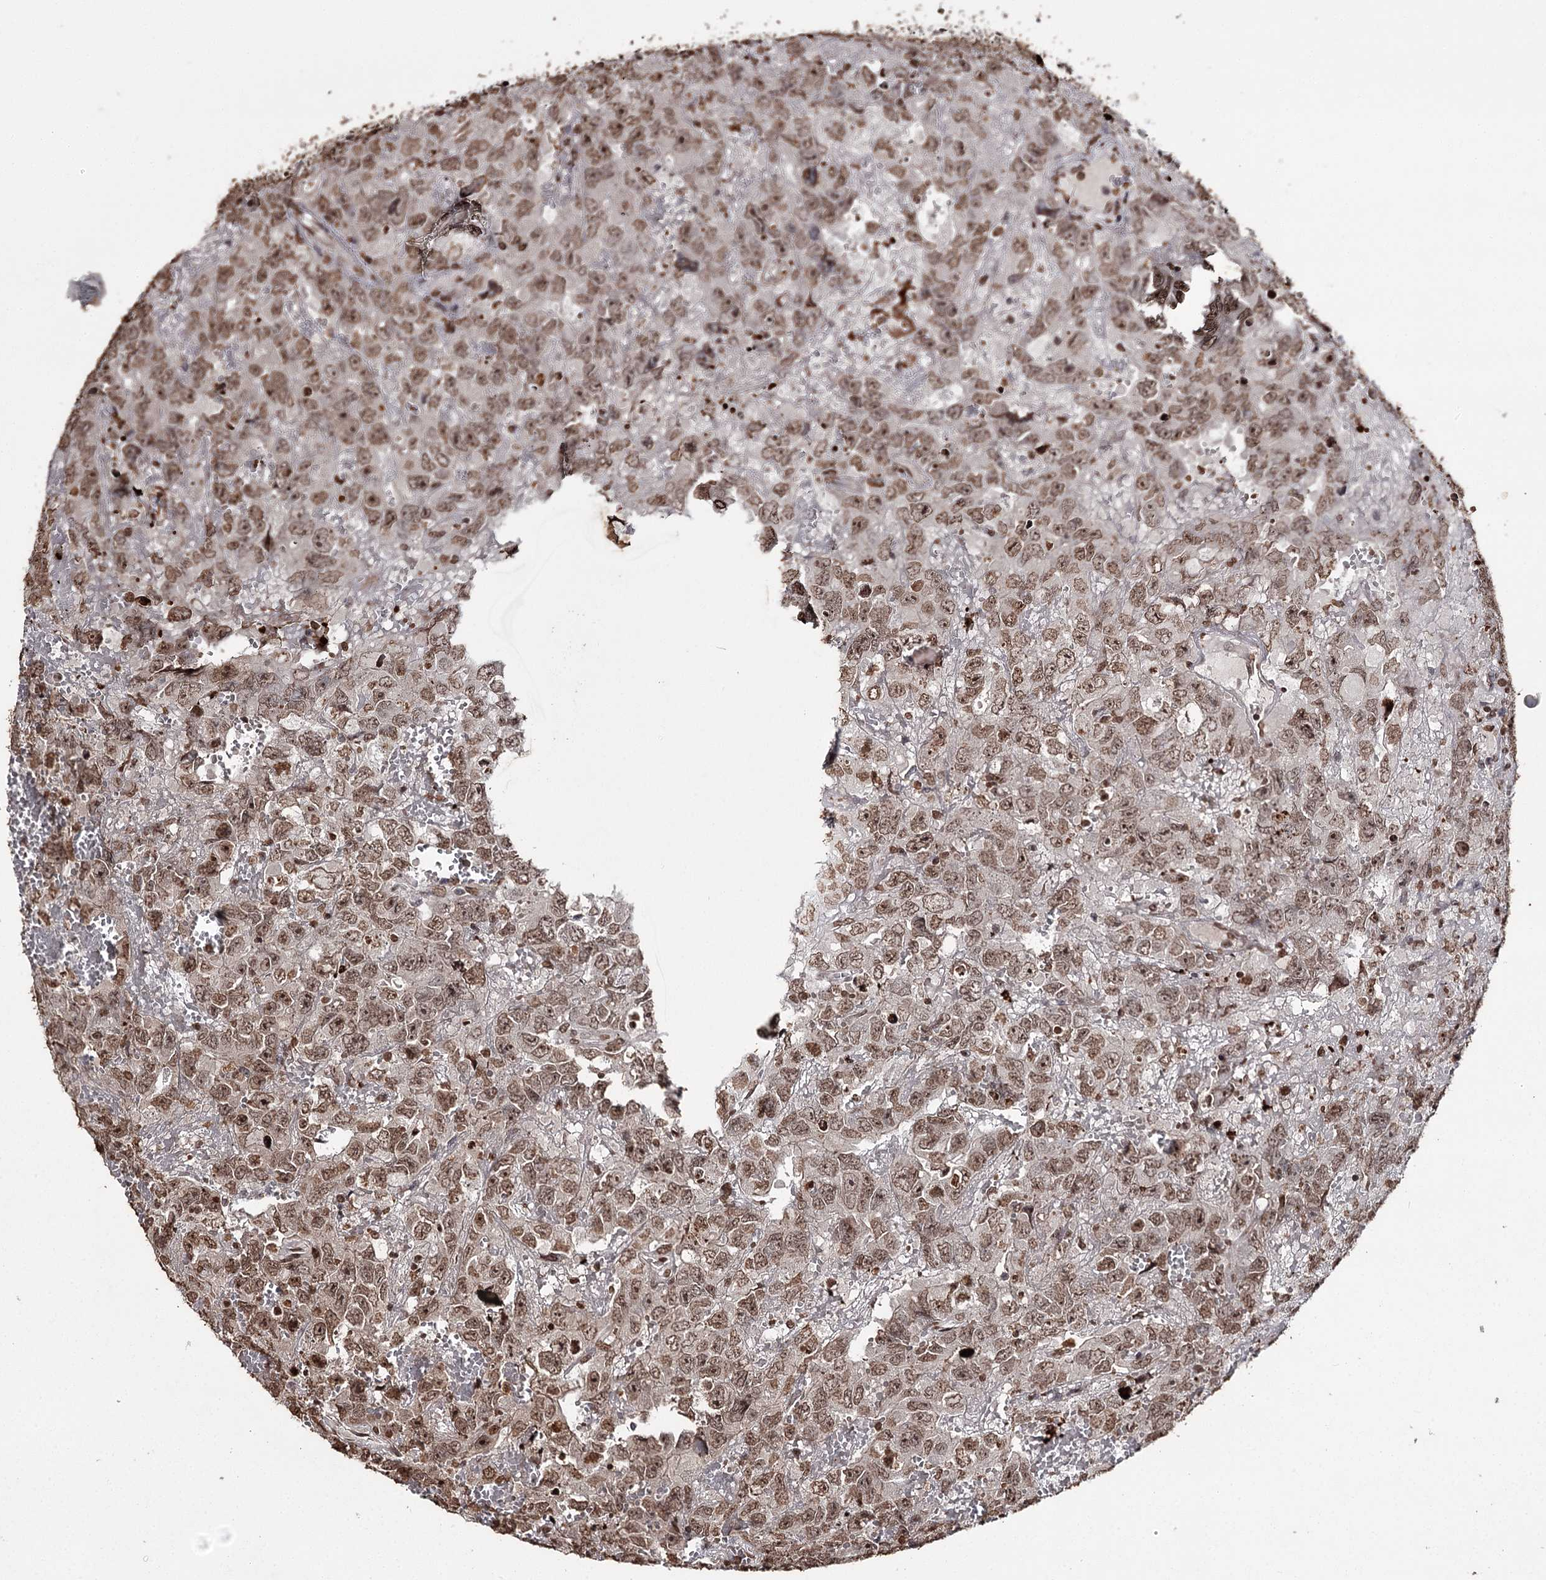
{"staining": {"intensity": "moderate", "quantity": ">75%", "location": "nuclear"}, "tissue": "testis cancer", "cell_type": "Tumor cells", "image_type": "cancer", "snomed": [{"axis": "morphology", "description": "Carcinoma, Embryonal, NOS"}, {"axis": "topography", "description": "Testis"}], "caption": "Moderate nuclear protein expression is identified in approximately >75% of tumor cells in testis cancer. (DAB = brown stain, brightfield microscopy at high magnification).", "gene": "THYN1", "patient": {"sex": "male", "age": 45}}